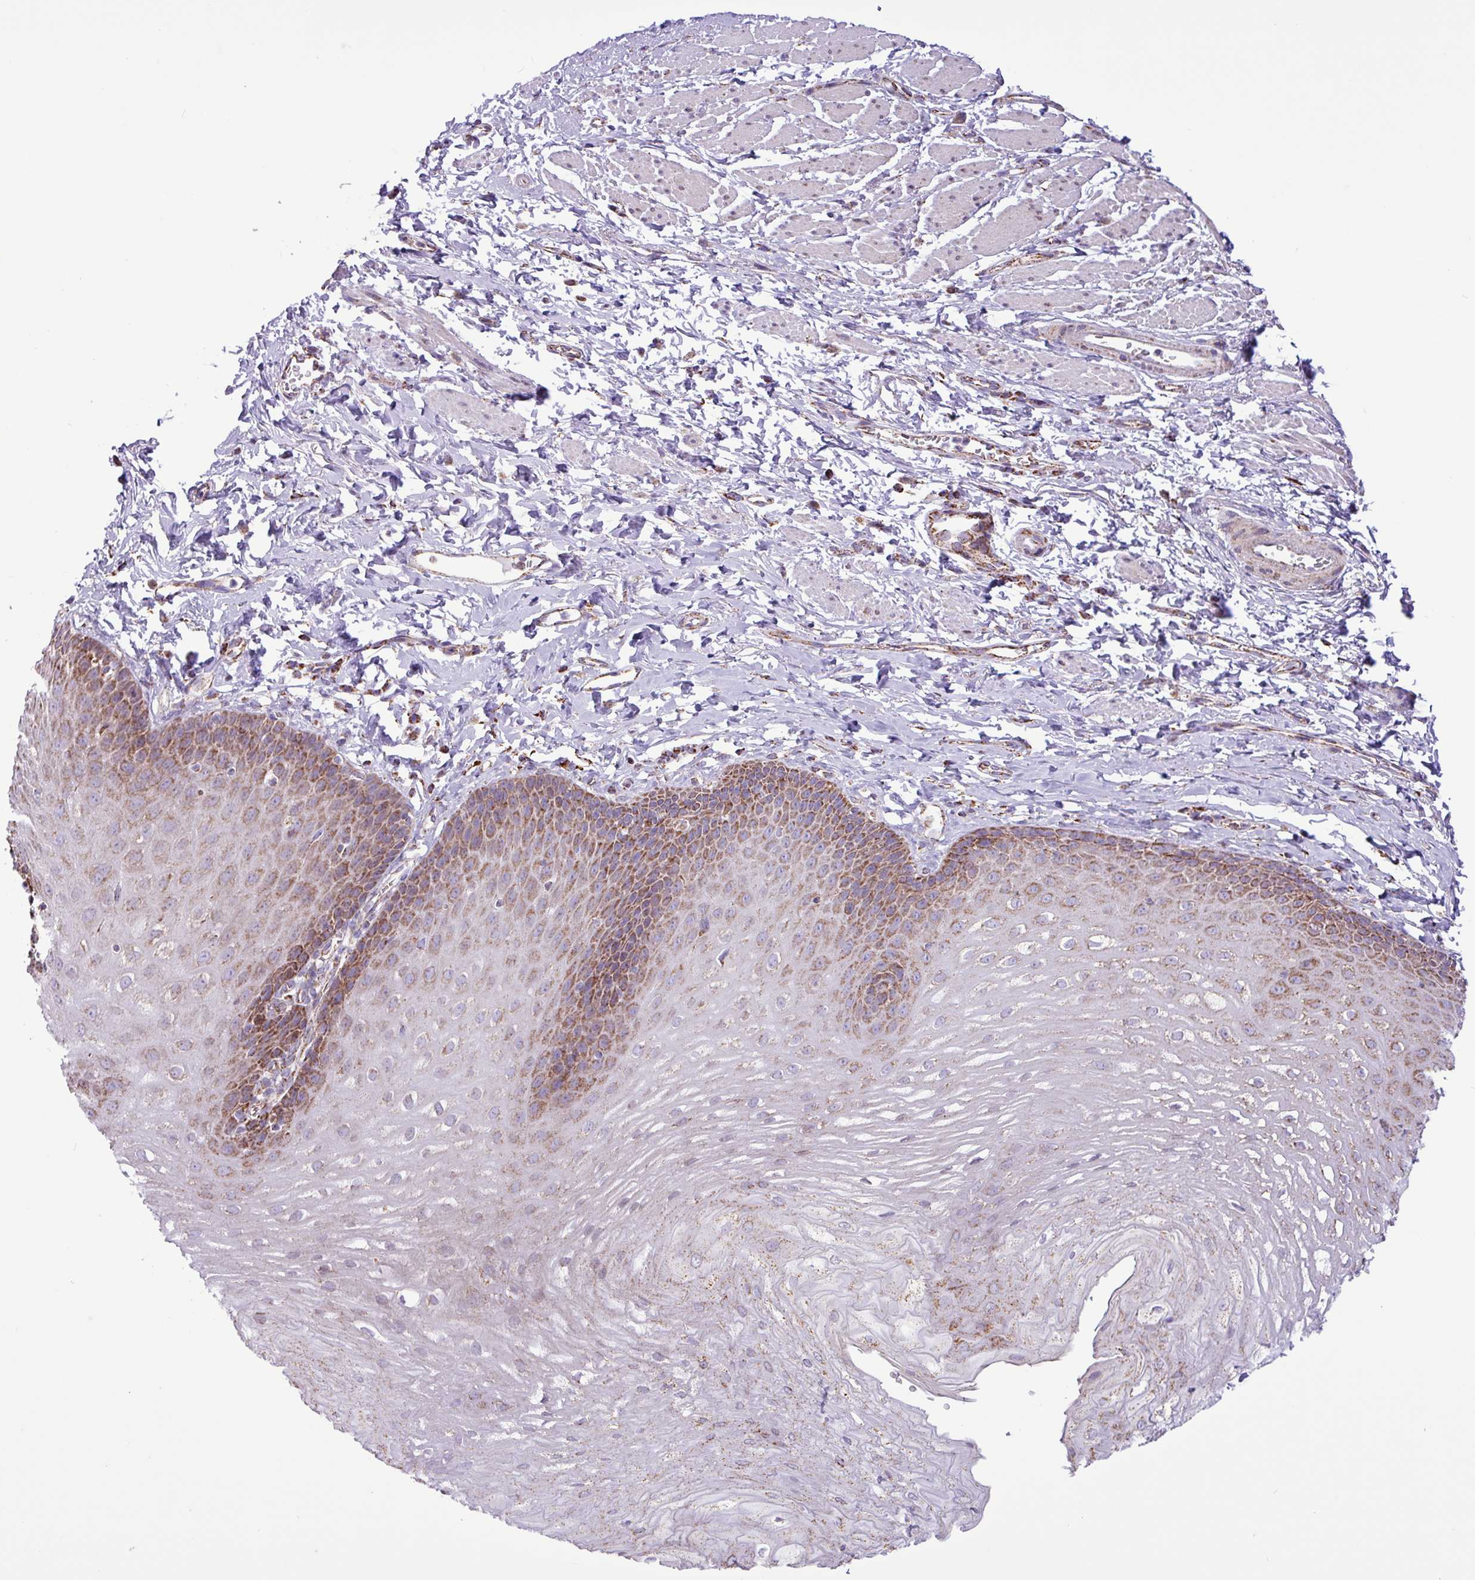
{"staining": {"intensity": "strong", "quantity": "25%-75%", "location": "cytoplasmic/membranous"}, "tissue": "esophagus", "cell_type": "Squamous epithelial cells", "image_type": "normal", "snomed": [{"axis": "morphology", "description": "Normal tissue, NOS"}, {"axis": "topography", "description": "Esophagus"}], "caption": "High-power microscopy captured an immunohistochemistry (IHC) image of benign esophagus, revealing strong cytoplasmic/membranous positivity in about 25%-75% of squamous epithelial cells.", "gene": "RTL3", "patient": {"sex": "male", "age": 70}}